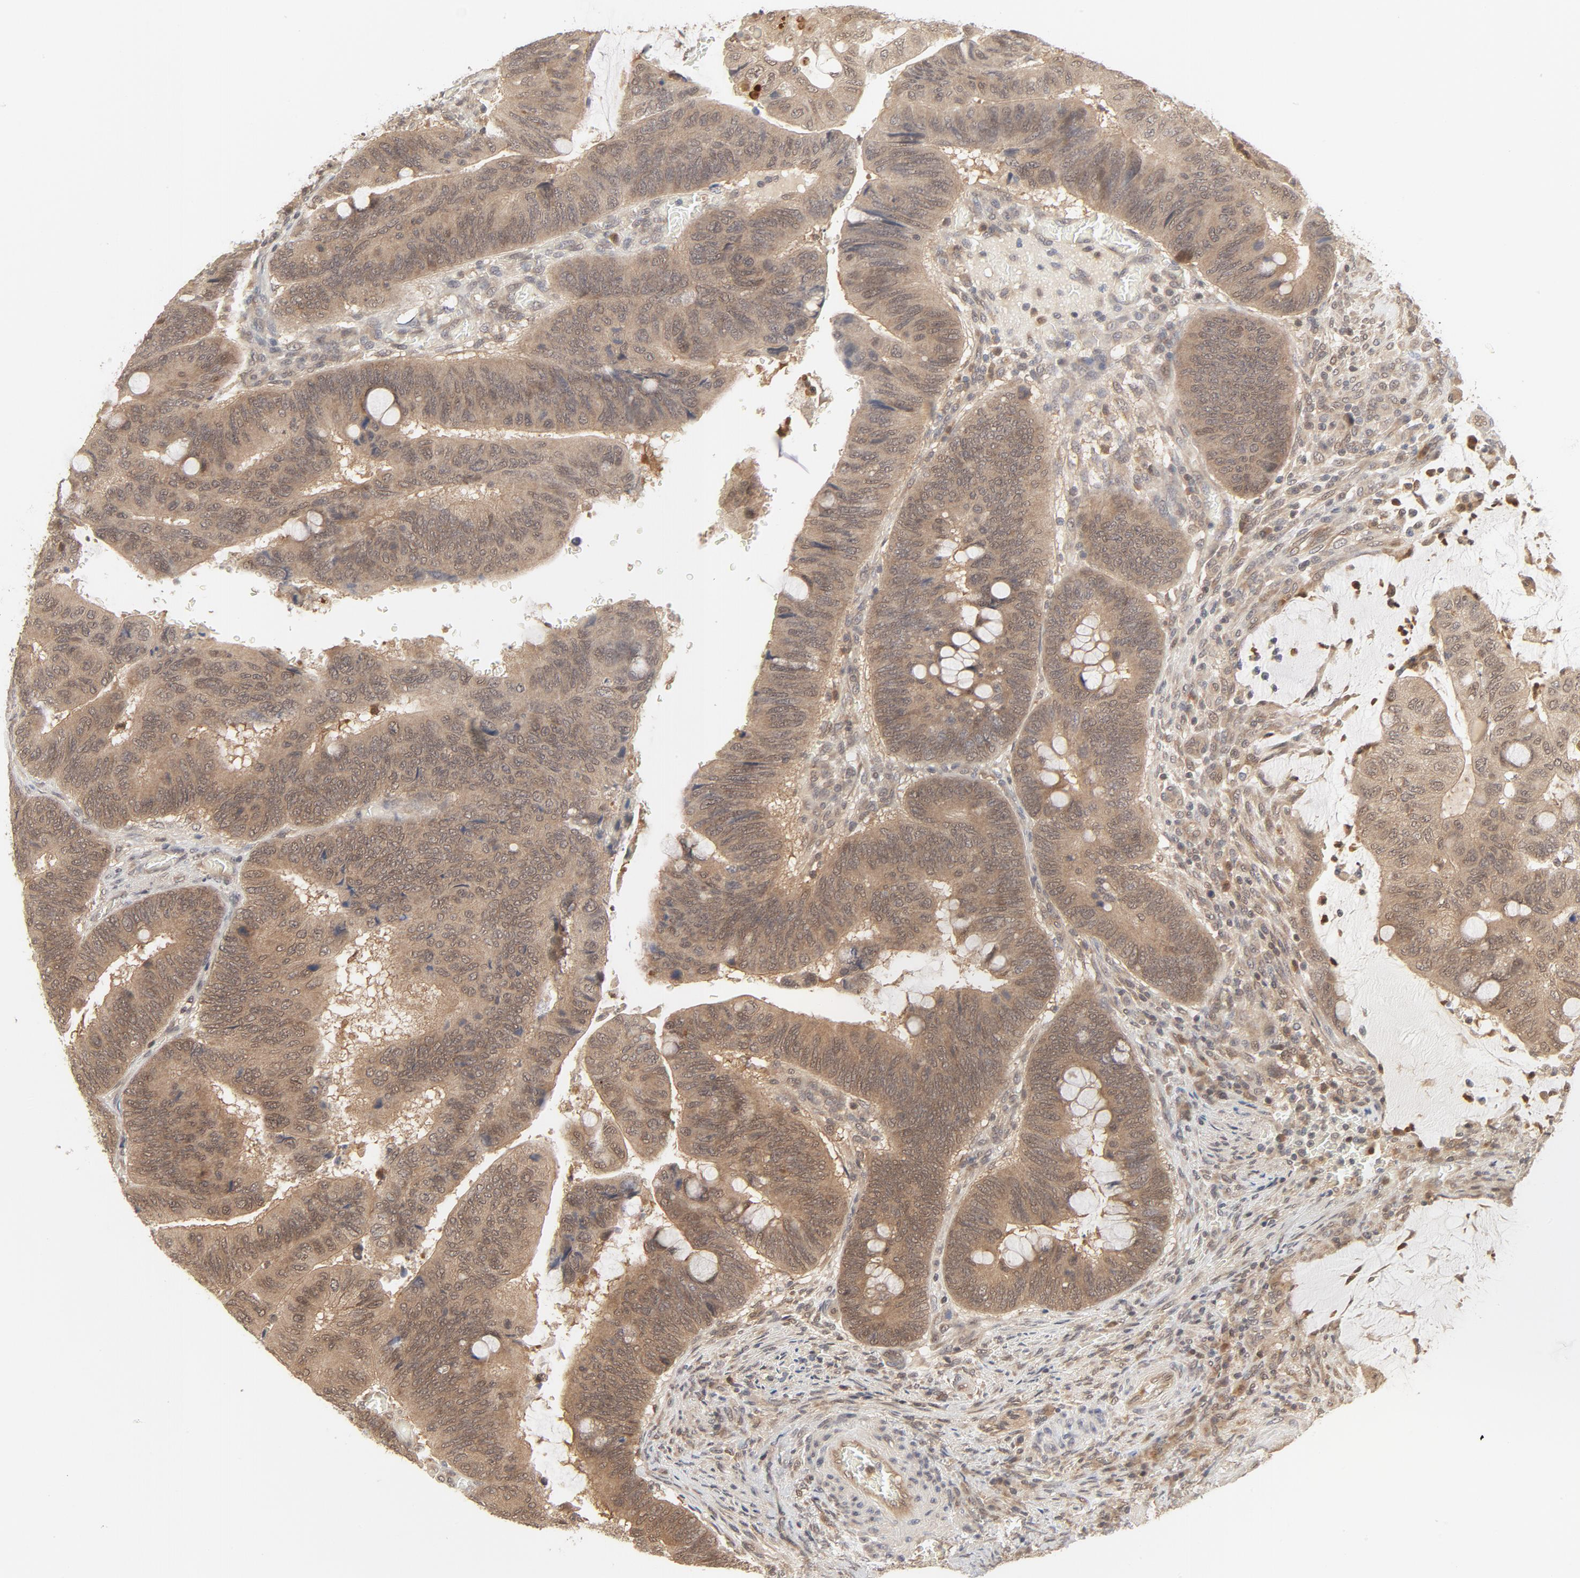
{"staining": {"intensity": "moderate", "quantity": "25%-75%", "location": "cytoplasmic/membranous,nuclear"}, "tissue": "colorectal cancer", "cell_type": "Tumor cells", "image_type": "cancer", "snomed": [{"axis": "morphology", "description": "Normal tissue, NOS"}, {"axis": "morphology", "description": "Adenocarcinoma, NOS"}, {"axis": "topography", "description": "Rectum"}], "caption": "Protein expression analysis of colorectal cancer (adenocarcinoma) displays moderate cytoplasmic/membranous and nuclear expression in about 25%-75% of tumor cells. (Brightfield microscopy of DAB IHC at high magnification).", "gene": "NEDD8", "patient": {"sex": "male", "age": 92}}